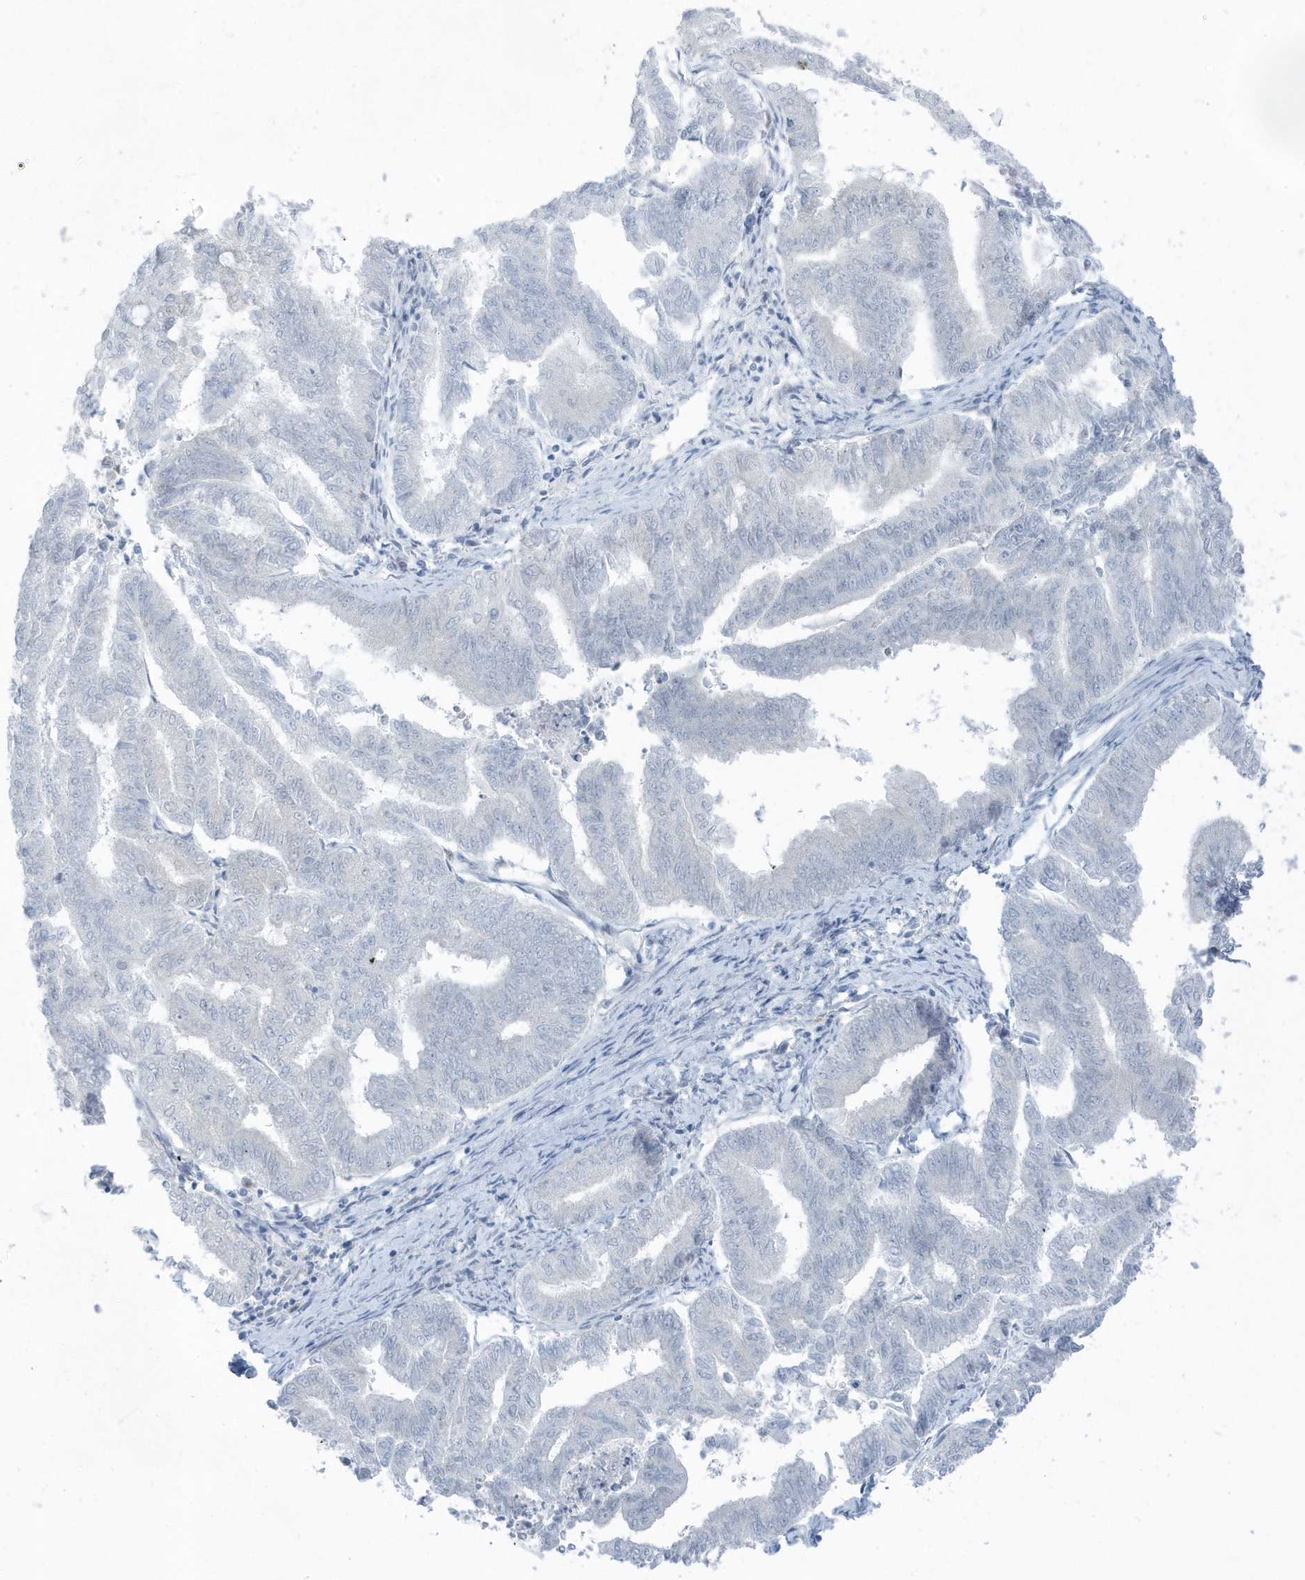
{"staining": {"intensity": "negative", "quantity": "none", "location": "none"}, "tissue": "endometrial cancer", "cell_type": "Tumor cells", "image_type": "cancer", "snomed": [{"axis": "morphology", "description": "Adenocarcinoma, NOS"}, {"axis": "topography", "description": "Endometrium"}], "caption": "Endometrial cancer was stained to show a protein in brown. There is no significant expression in tumor cells. Brightfield microscopy of immunohistochemistry (IHC) stained with DAB (3,3'-diaminobenzidine) (brown) and hematoxylin (blue), captured at high magnification.", "gene": "SMIM34", "patient": {"sex": "female", "age": 79}}